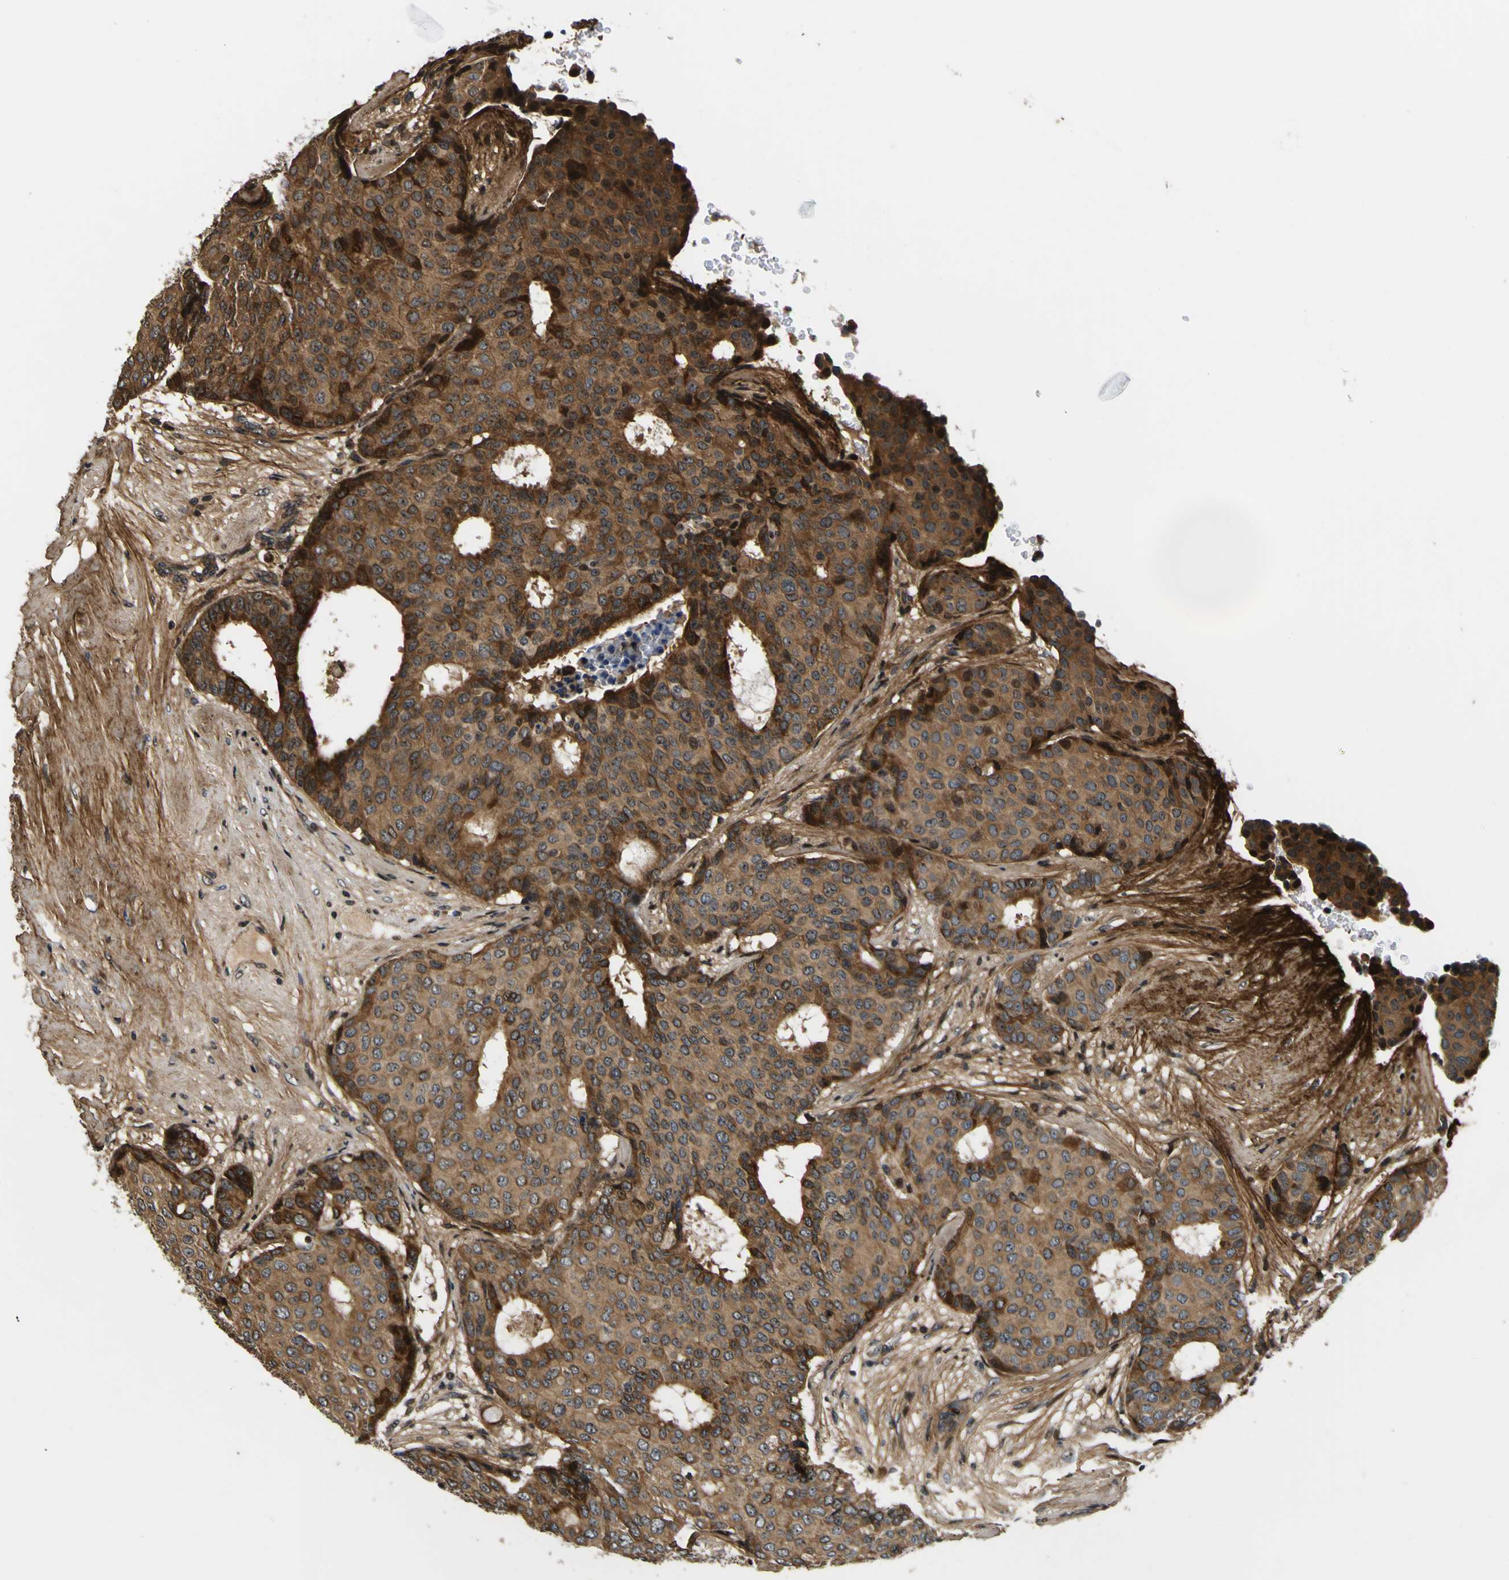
{"staining": {"intensity": "strong", "quantity": ">75%", "location": "cytoplasmic/membranous,nuclear"}, "tissue": "breast cancer", "cell_type": "Tumor cells", "image_type": "cancer", "snomed": [{"axis": "morphology", "description": "Duct carcinoma"}, {"axis": "topography", "description": "Breast"}], "caption": "About >75% of tumor cells in human breast intraductal carcinoma show strong cytoplasmic/membranous and nuclear protein staining as visualized by brown immunohistochemical staining.", "gene": "LRP4", "patient": {"sex": "female", "age": 75}}